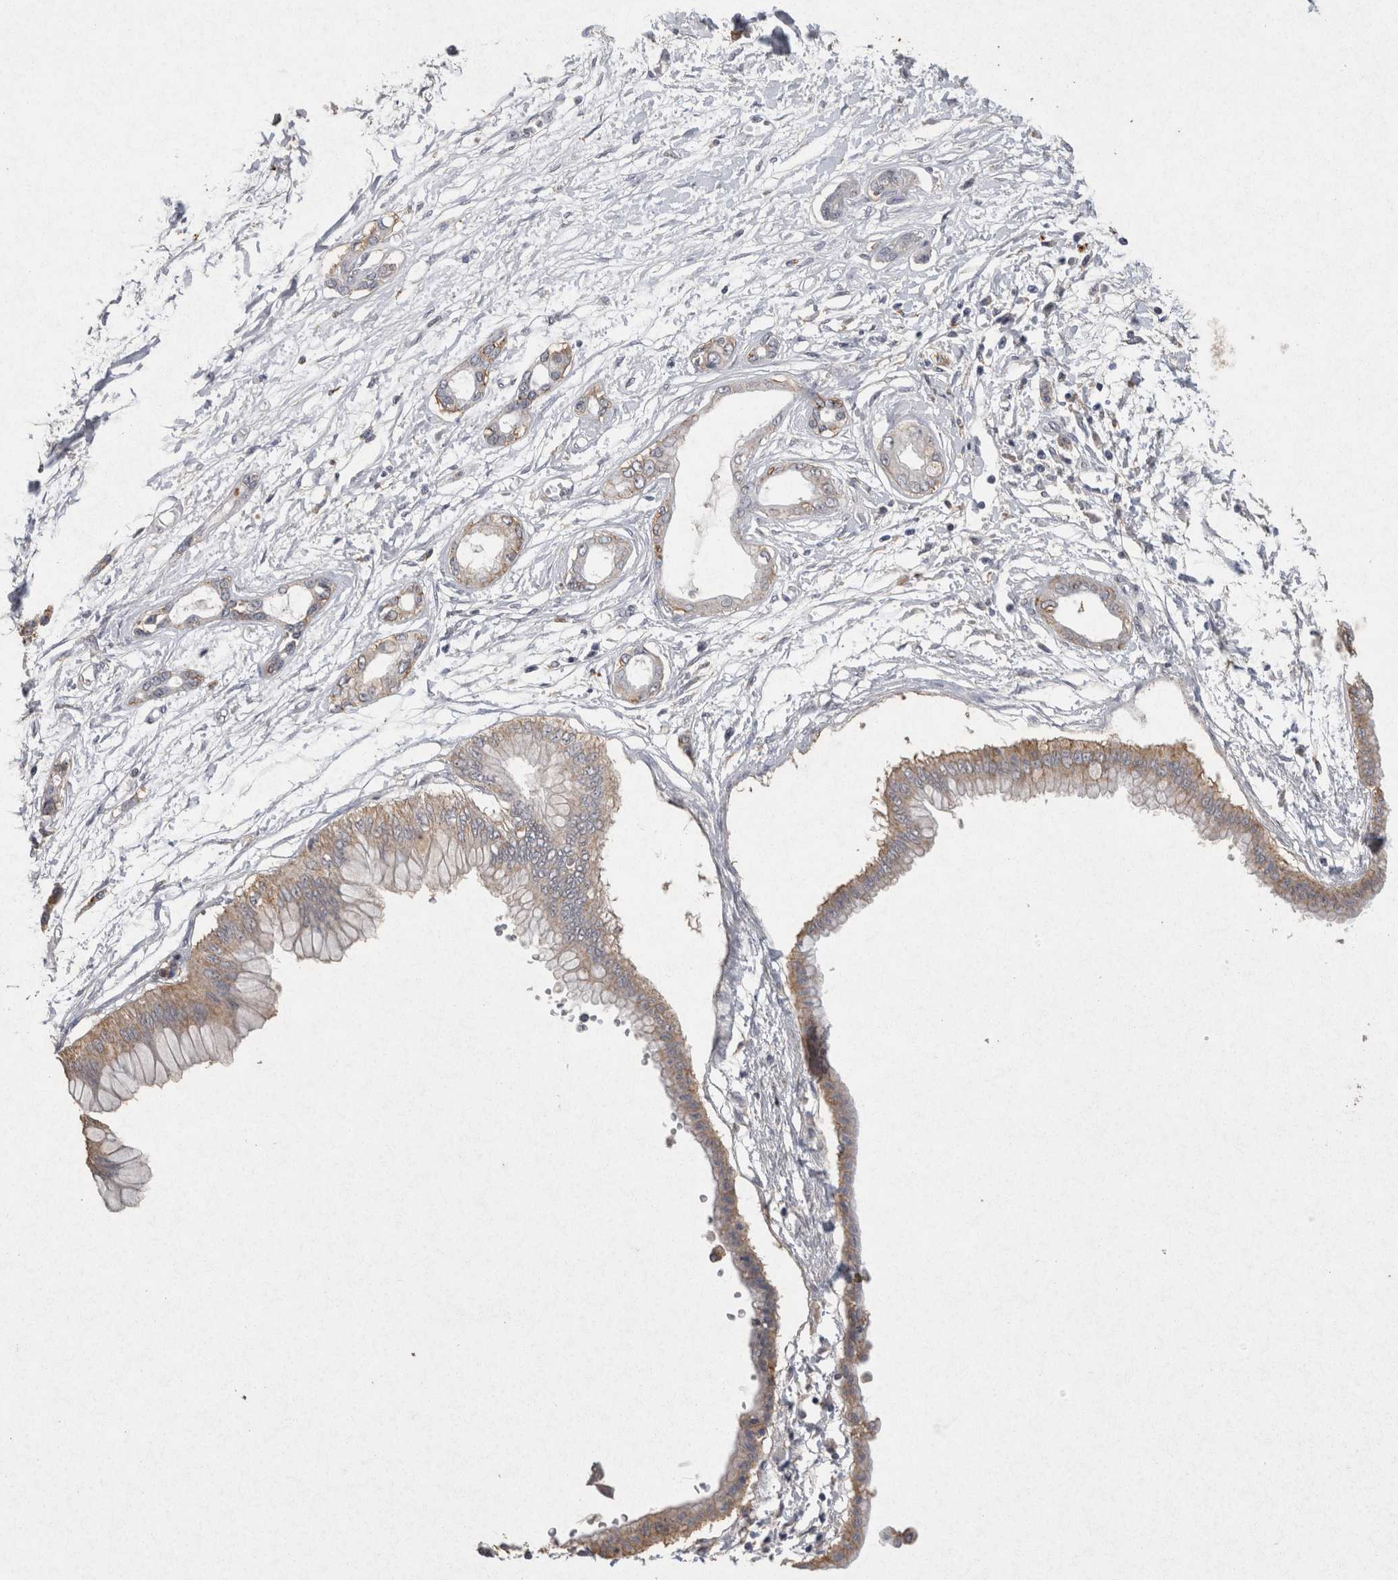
{"staining": {"intensity": "weak", "quantity": ">75%", "location": "cytoplasmic/membranous"}, "tissue": "pancreatic cancer", "cell_type": "Tumor cells", "image_type": "cancer", "snomed": [{"axis": "morphology", "description": "Adenocarcinoma, NOS"}, {"axis": "topography", "description": "Pancreas"}], "caption": "Immunohistochemical staining of pancreatic cancer (adenocarcinoma) exhibits low levels of weak cytoplasmic/membranous protein staining in about >75% of tumor cells.", "gene": "CNTFR", "patient": {"sex": "male", "age": 56}}